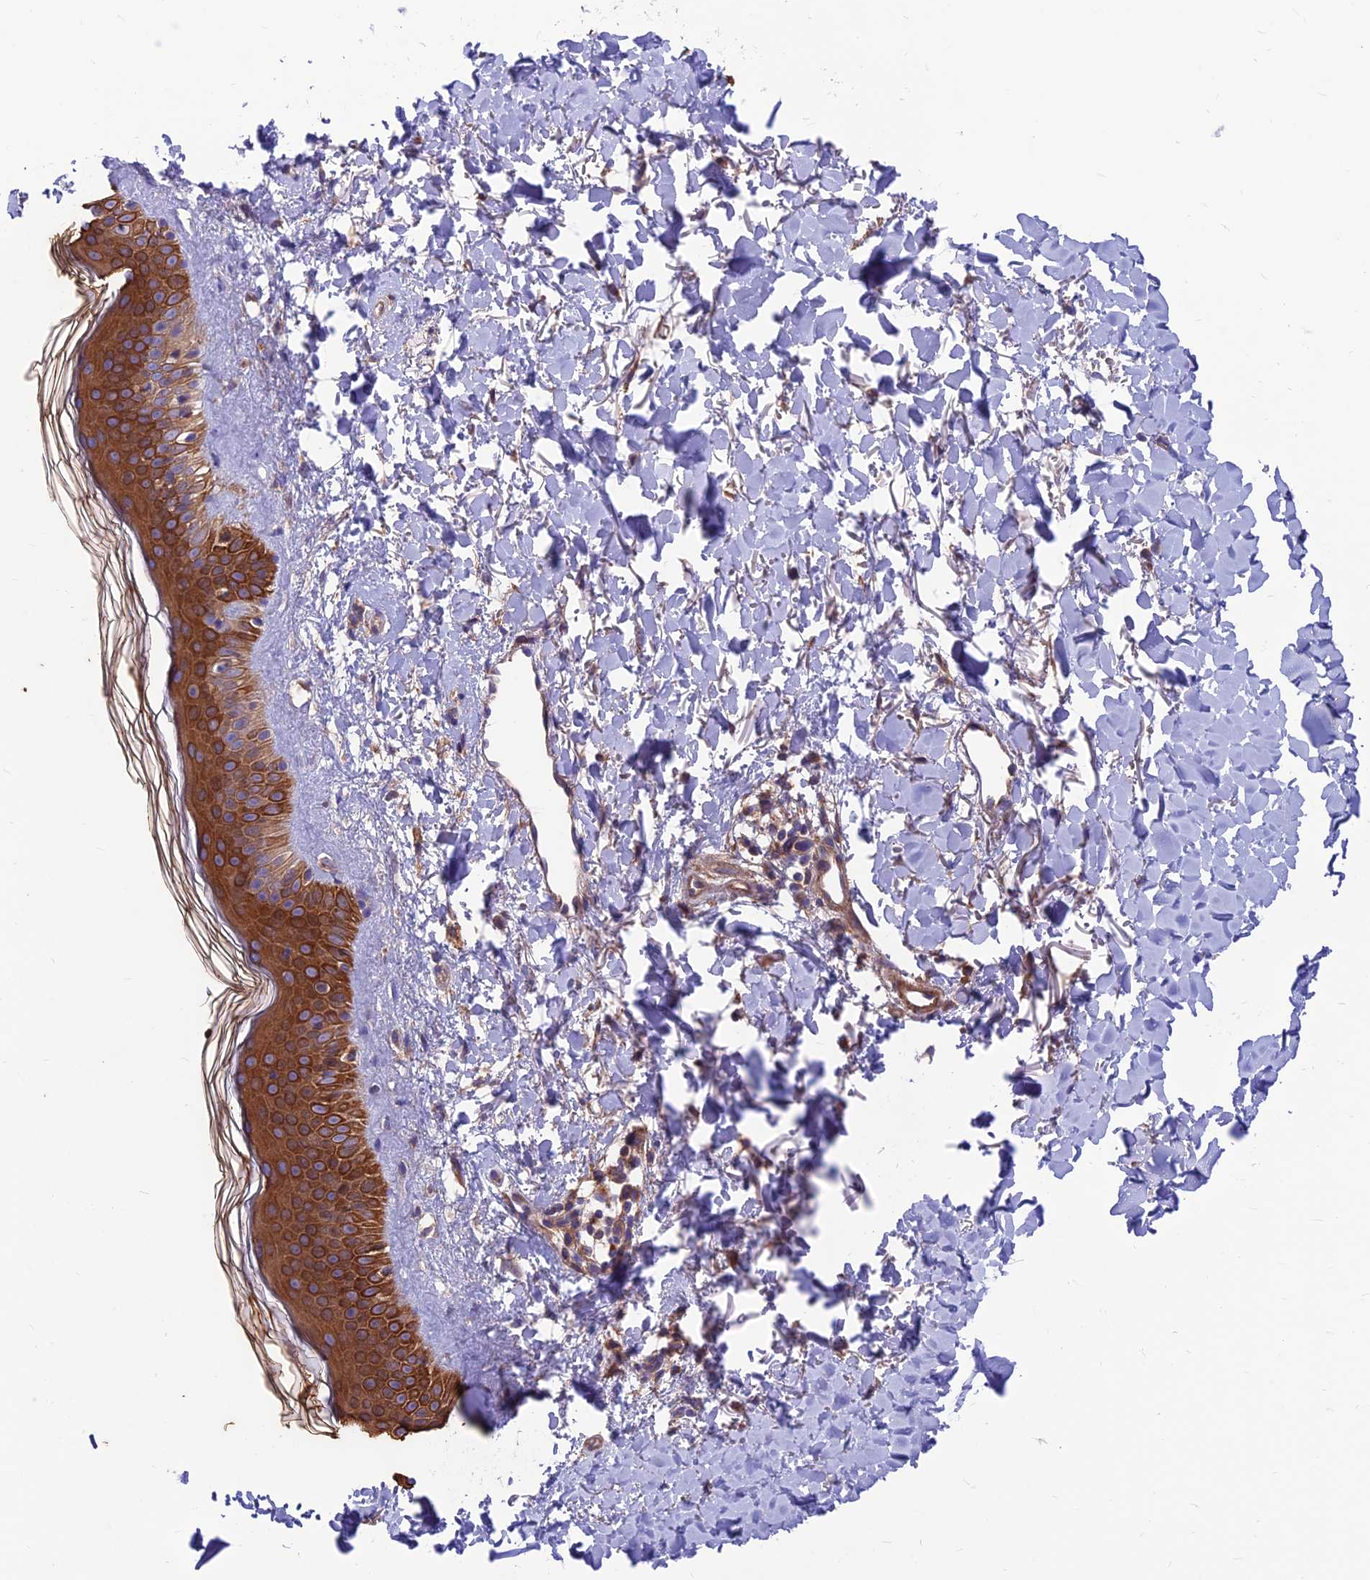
{"staining": {"intensity": "strong", "quantity": "25%-75%", "location": "cytoplasmic/membranous"}, "tissue": "skin", "cell_type": "Fibroblasts", "image_type": "normal", "snomed": [{"axis": "morphology", "description": "Normal tissue, NOS"}, {"axis": "topography", "description": "Skin"}], "caption": "Strong cytoplasmic/membranous protein positivity is seen in approximately 25%-75% of fibroblasts in skin. (DAB (3,3'-diaminobenzidine) IHC with brightfield microscopy, high magnification).", "gene": "VPS16", "patient": {"sex": "female", "age": 58}}